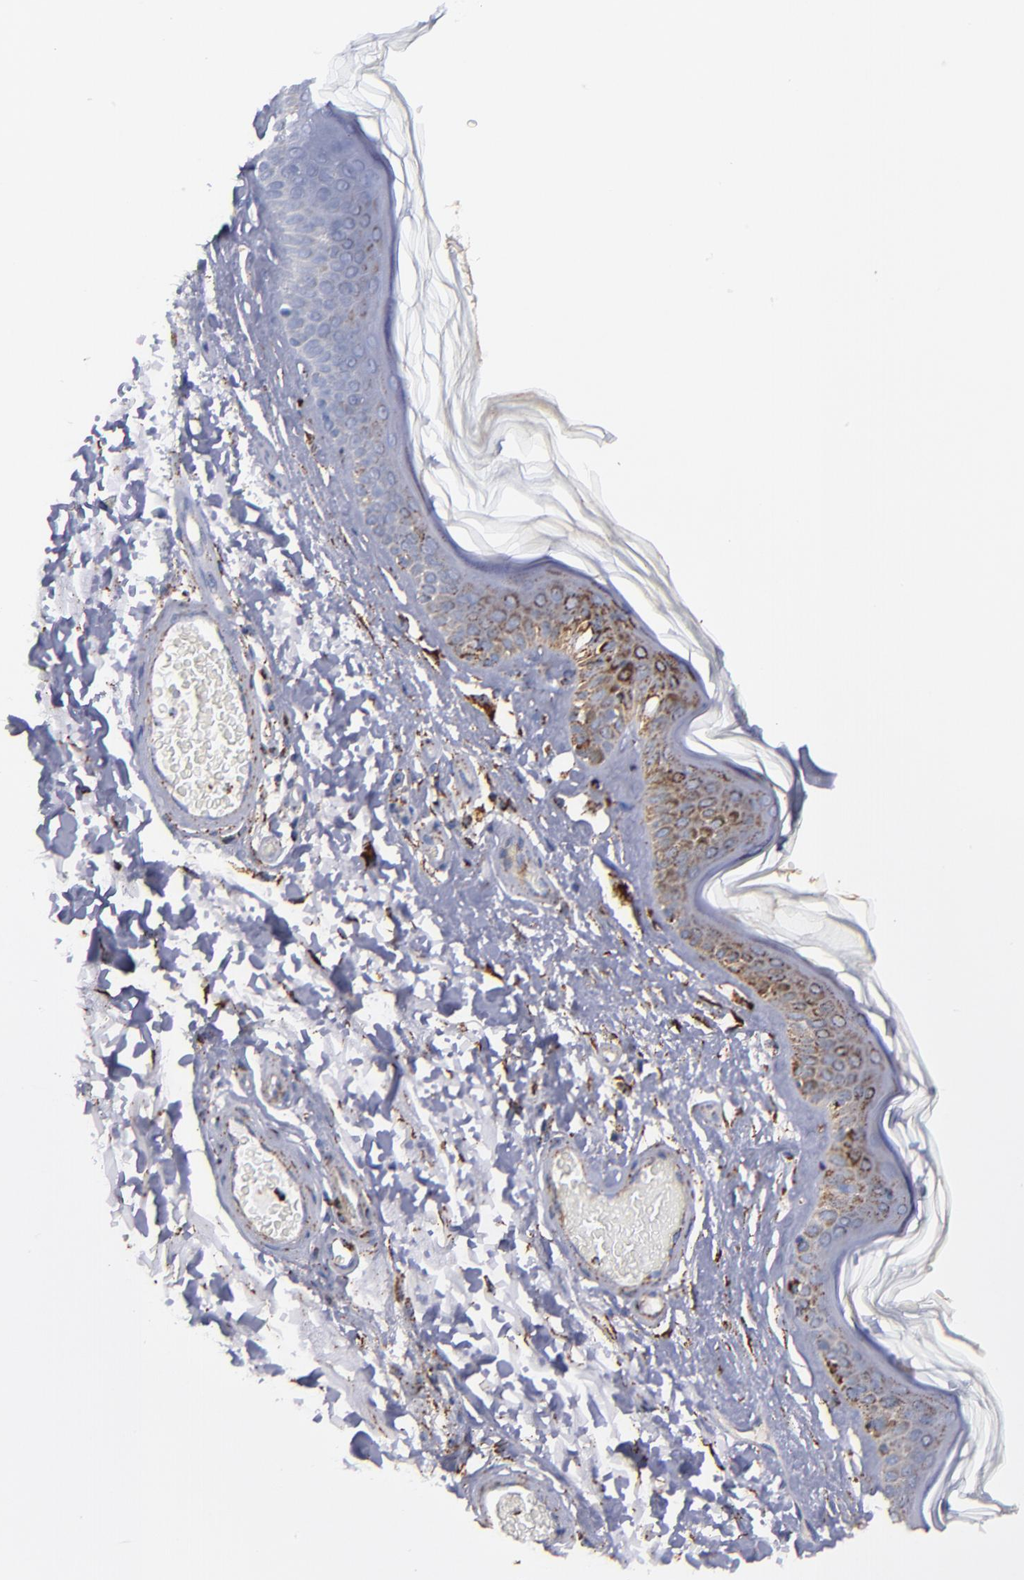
{"staining": {"intensity": "moderate", "quantity": "25%-75%", "location": "cytoplasmic/membranous"}, "tissue": "skin", "cell_type": "Fibroblasts", "image_type": "normal", "snomed": [{"axis": "morphology", "description": "Normal tissue, NOS"}, {"axis": "topography", "description": "Skin"}], "caption": "Skin stained with DAB immunohistochemistry (IHC) exhibits medium levels of moderate cytoplasmic/membranous expression in about 25%-75% of fibroblasts.", "gene": "SOD2", "patient": {"sex": "male", "age": 63}}